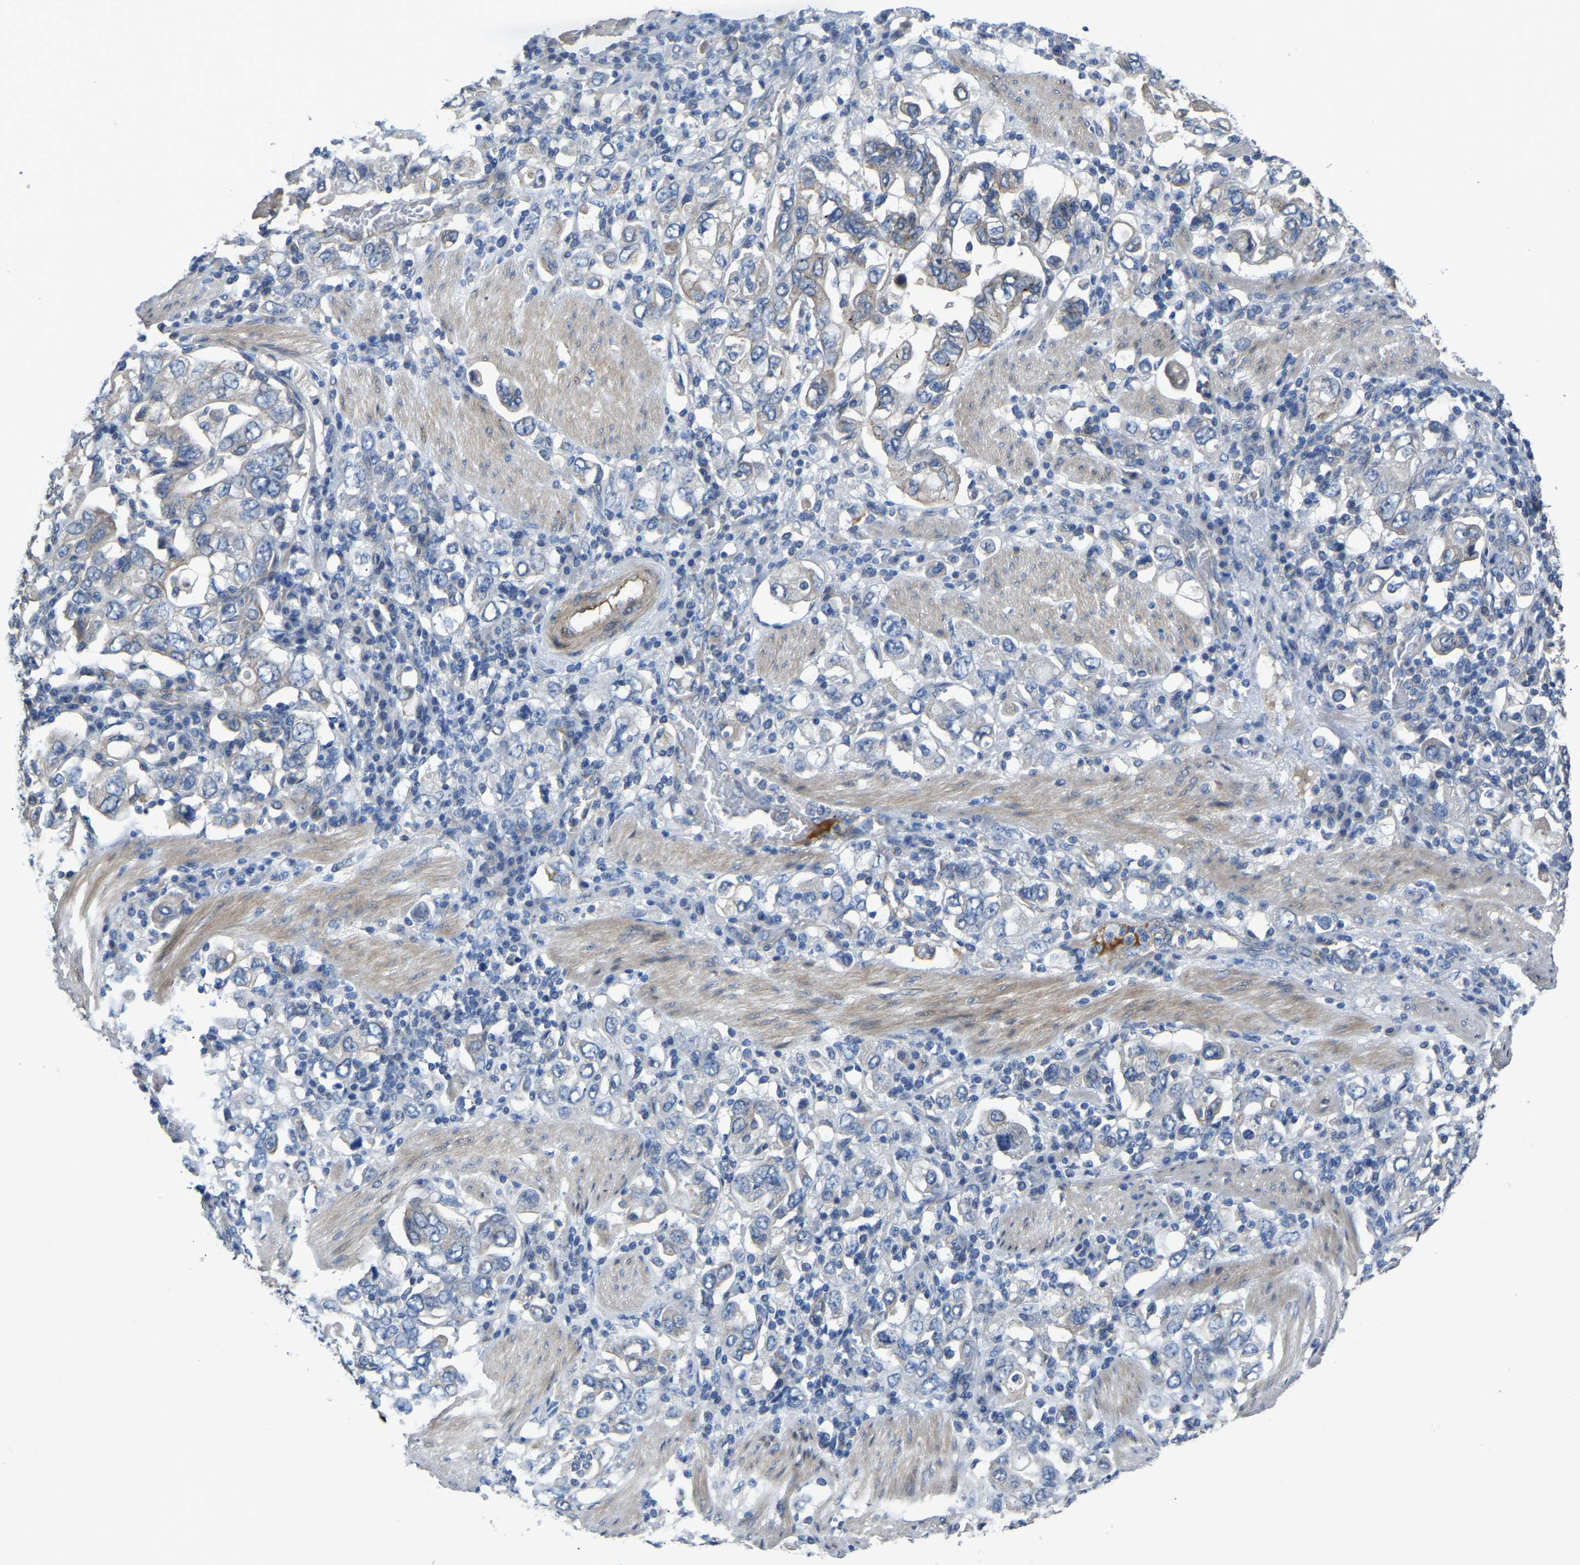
{"staining": {"intensity": "negative", "quantity": "none", "location": "none"}, "tissue": "stomach cancer", "cell_type": "Tumor cells", "image_type": "cancer", "snomed": [{"axis": "morphology", "description": "Adenocarcinoma, NOS"}, {"axis": "topography", "description": "Stomach, upper"}], "caption": "Immunohistochemistry (IHC) of stomach cancer (adenocarcinoma) demonstrates no staining in tumor cells. (Brightfield microscopy of DAB immunohistochemistry at high magnification).", "gene": "HIGD2B", "patient": {"sex": "male", "age": 62}}